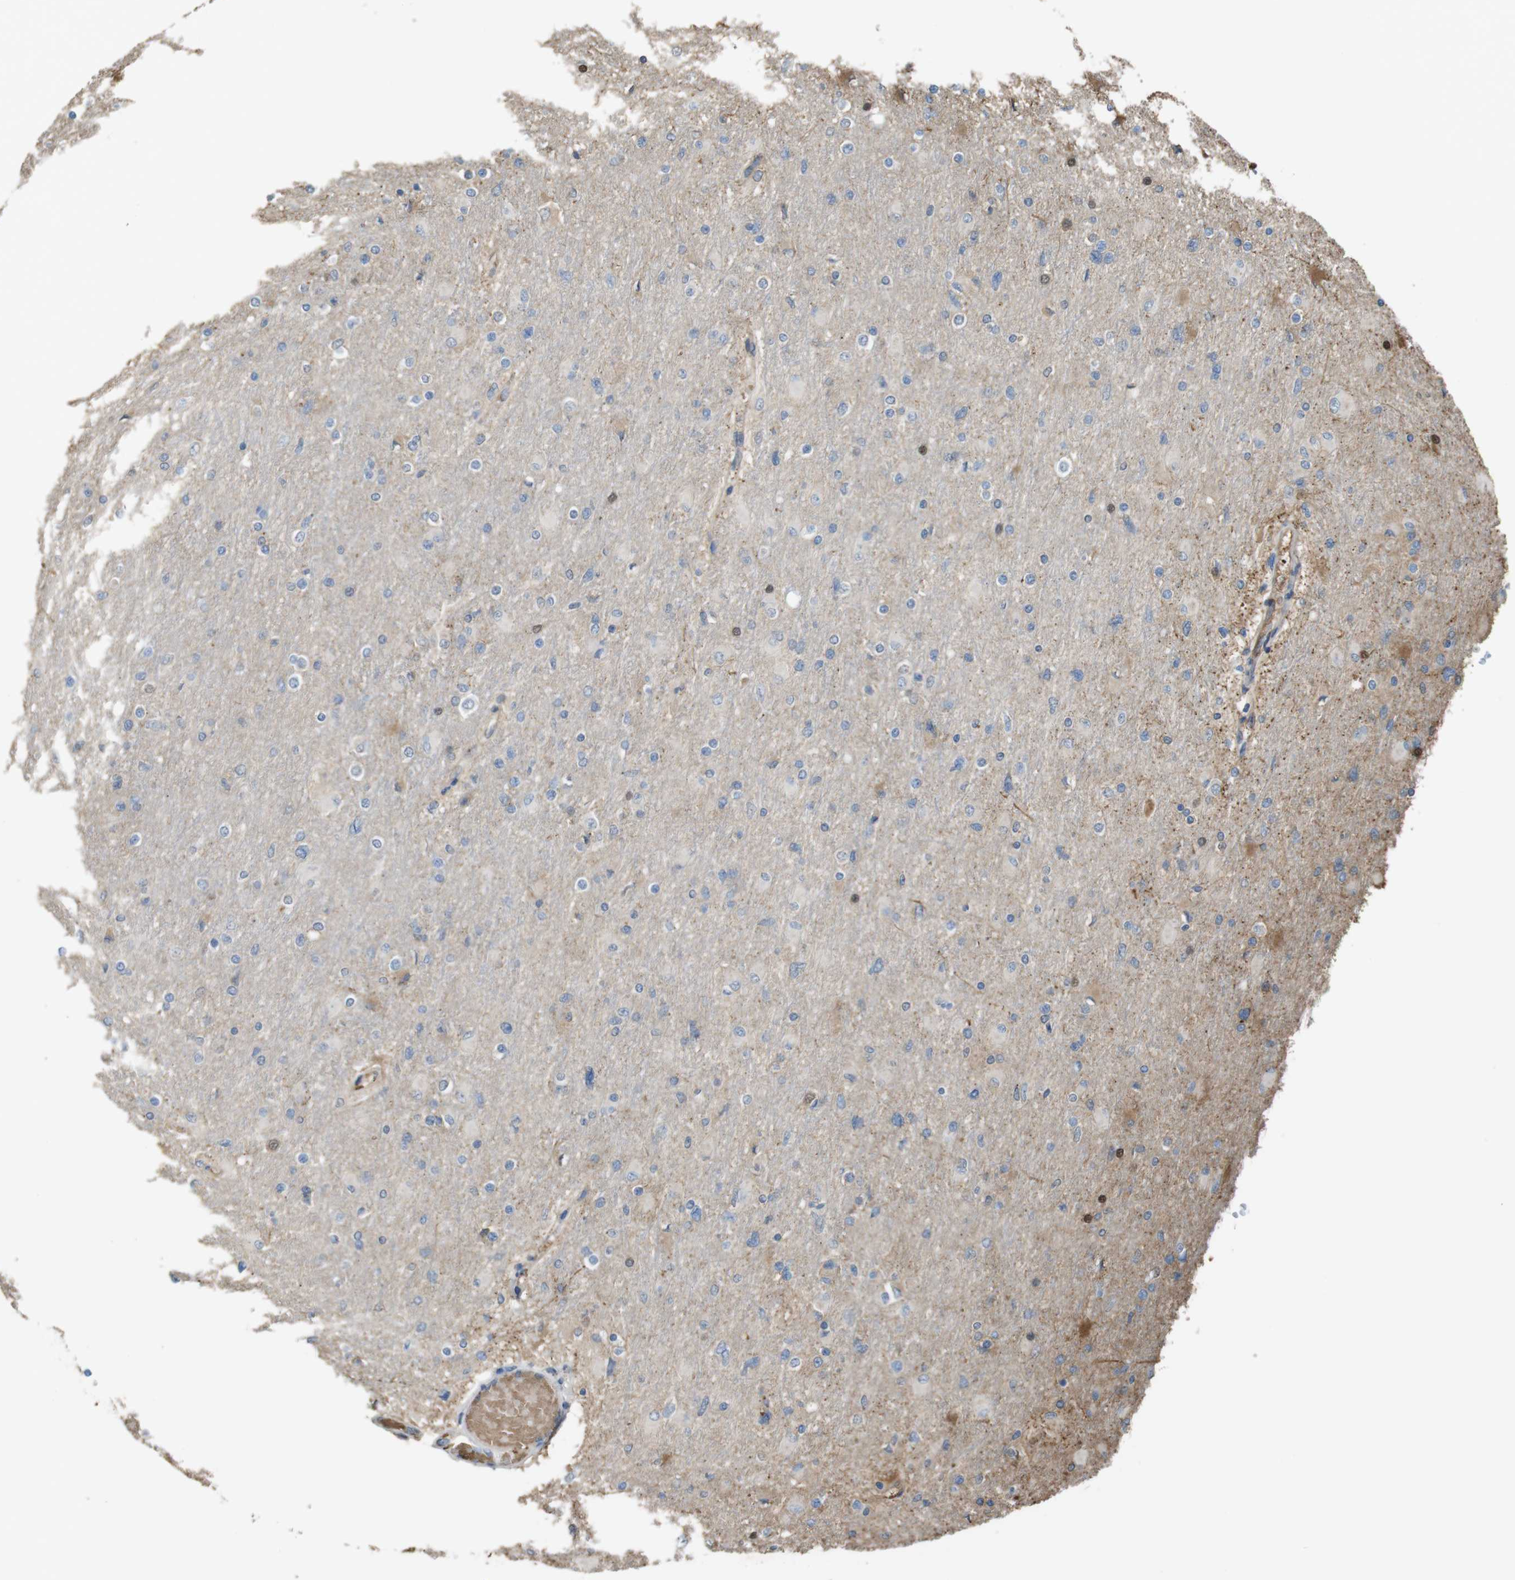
{"staining": {"intensity": "moderate", "quantity": "<25%", "location": "nuclear"}, "tissue": "glioma", "cell_type": "Tumor cells", "image_type": "cancer", "snomed": [{"axis": "morphology", "description": "Glioma, malignant, High grade"}, {"axis": "topography", "description": "Cerebral cortex"}], "caption": "A micrograph of malignant glioma (high-grade) stained for a protein reveals moderate nuclear brown staining in tumor cells.", "gene": "LTBP4", "patient": {"sex": "female", "age": 36}}